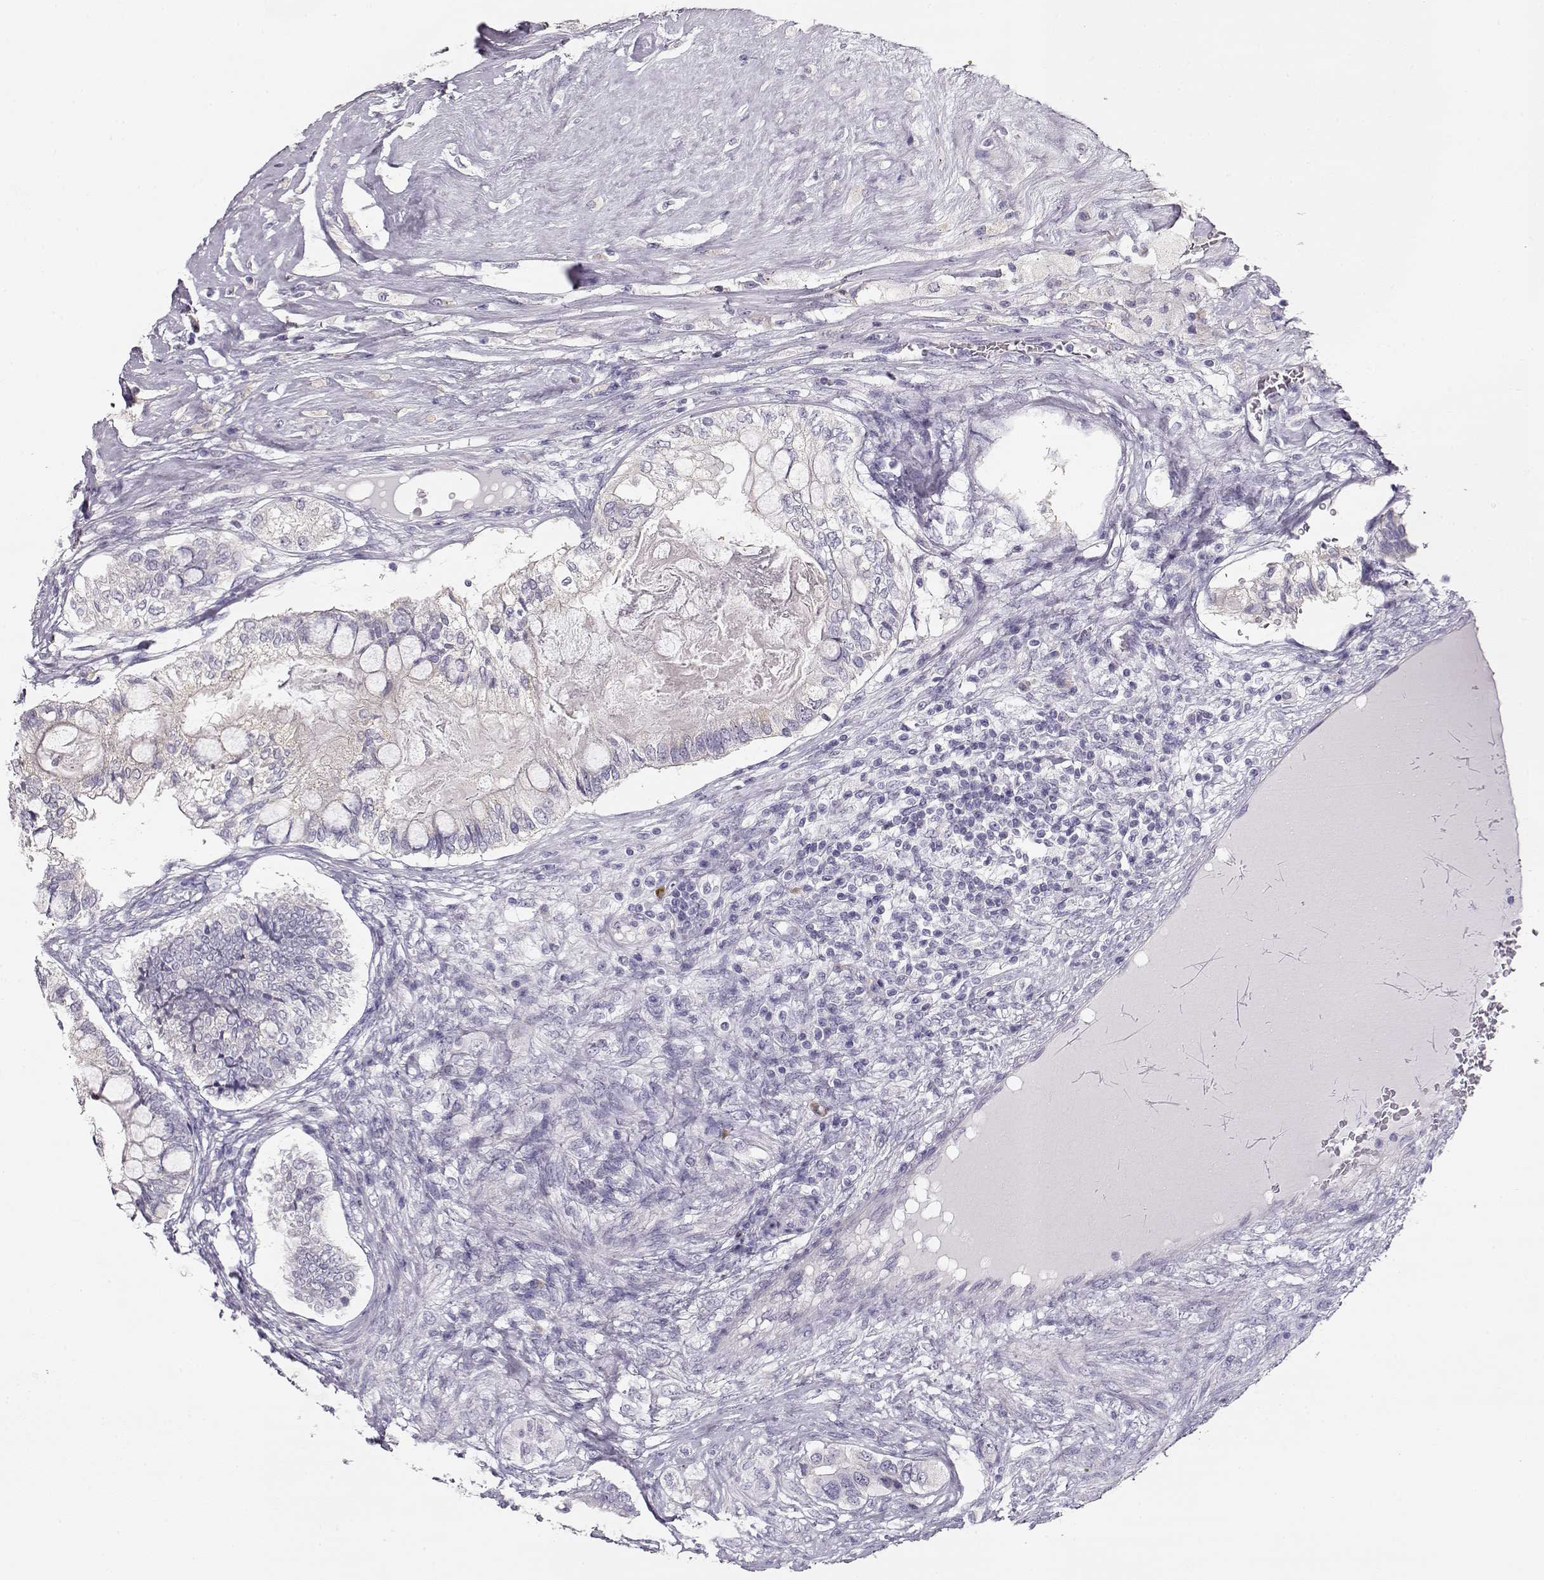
{"staining": {"intensity": "negative", "quantity": "none", "location": "none"}, "tissue": "testis cancer", "cell_type": "Tumor cells", "image_type": "cancer", "snomed": [{"axis": "morphology", "description": "Seminoma, NOS"}, {"axis": "morphology", "description": "Carcinoma, Embryonal, NOS"}, {"axis": "topography", "description": "Testis"}], "caption": "An image of human testis embryonal carcinoma is negative for staining in tumor cells. Nuclei are stained in blue.", "gene": "GLIPR1L2", "patient": {"sex": "male", "age": 41}}